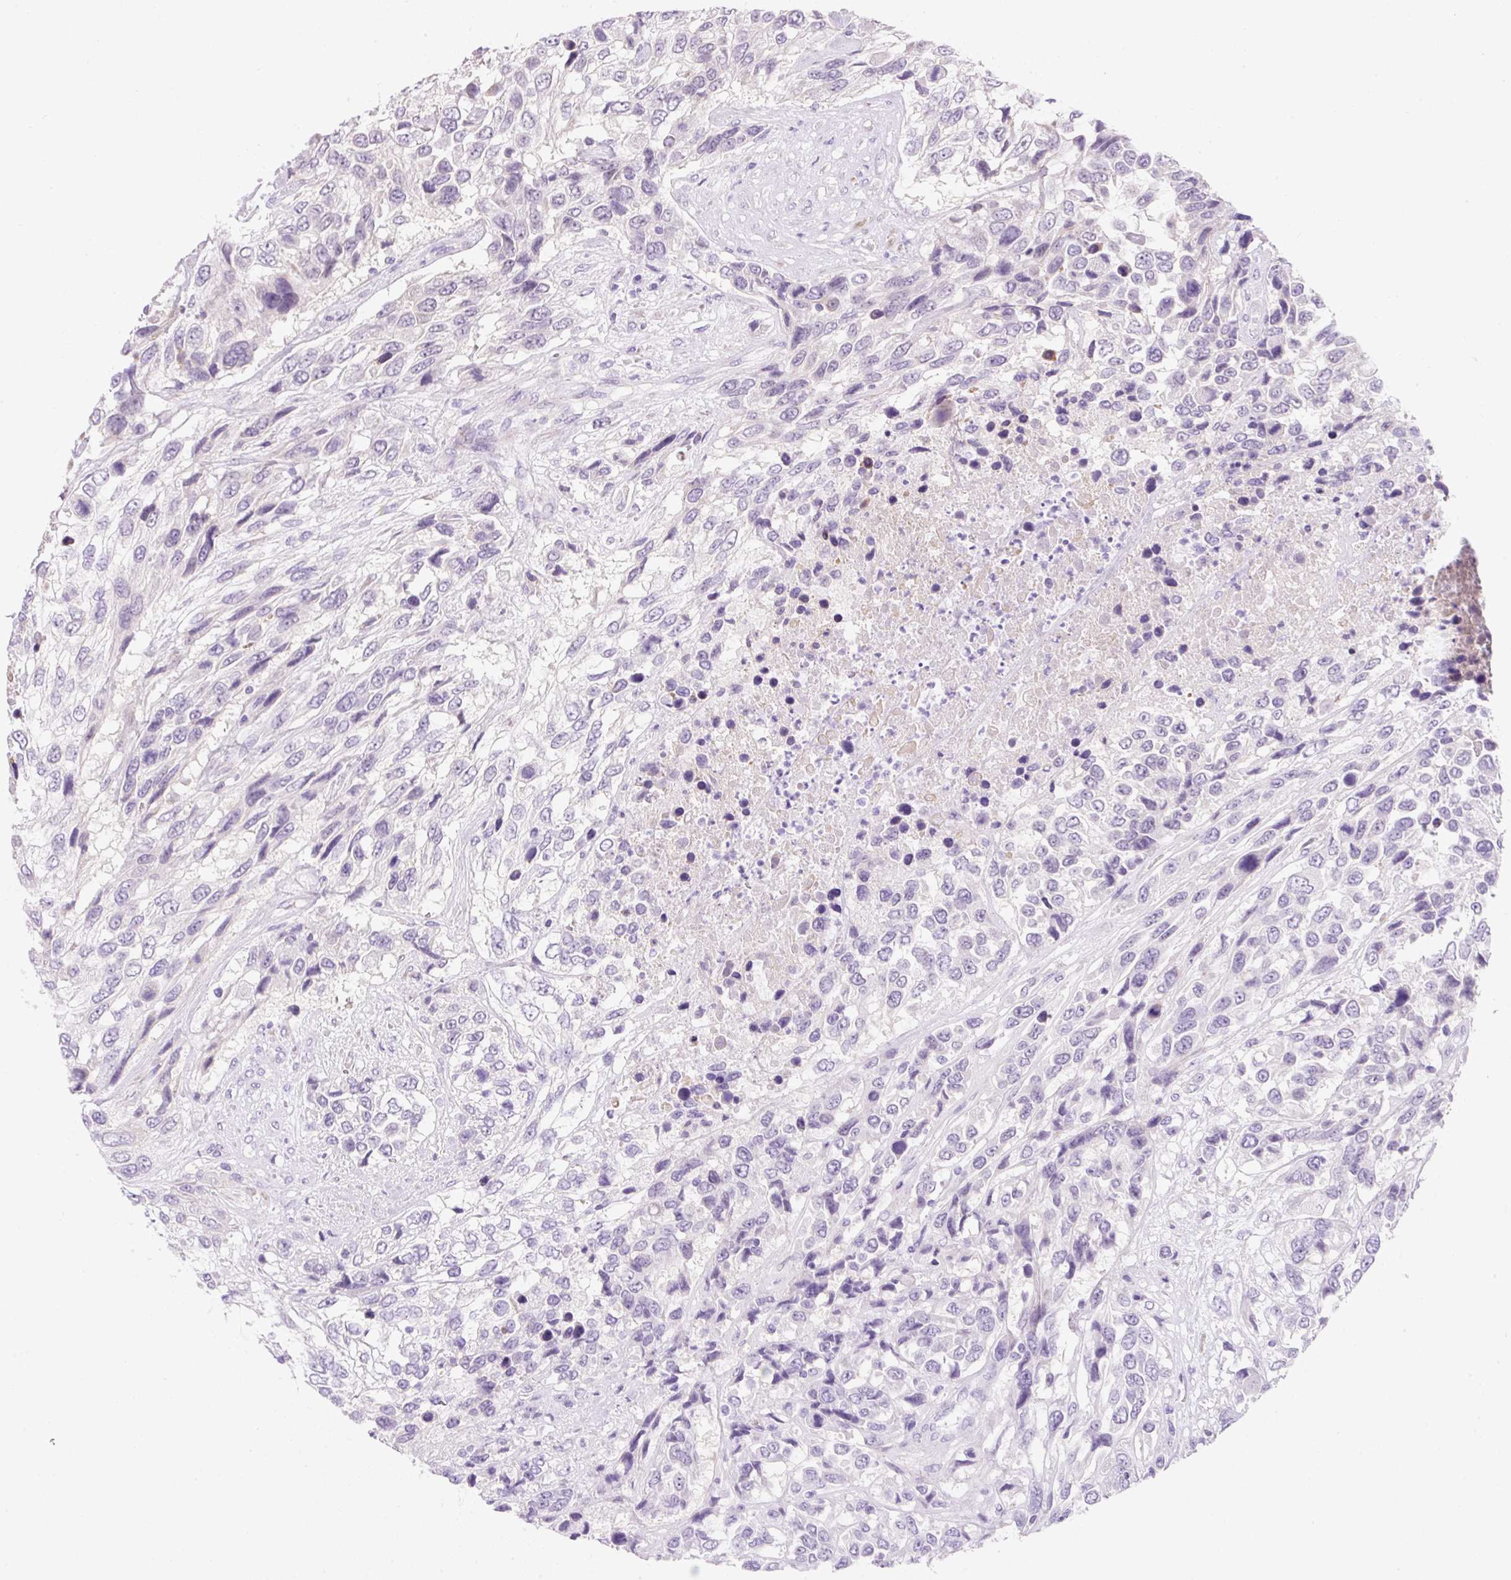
{"staining": {"intensity": "negative", "quantity": "none", "location": "none"}, "tissue": "urothelial cancer", "cell_type": "Tumor cells", "image_type": "cancer", "snomed": [{"axis": "morphology", "description": "Urothelial carcinoma, High grade"}, {"axis": "topography", "description": "Urinary bladder"}], "caption": "A photomicrograph of human urothelial cancer is negative for staining in tumor cells. The staining was performed using DAB (3,3'-diaminobenzidine) to visualize the protein expression in brown, while the nuclei were stained in blue with hematoxylin (Magnification: 20x).", "gene": "ZNF121", "patient": {"sex": "female", "age": 70}}